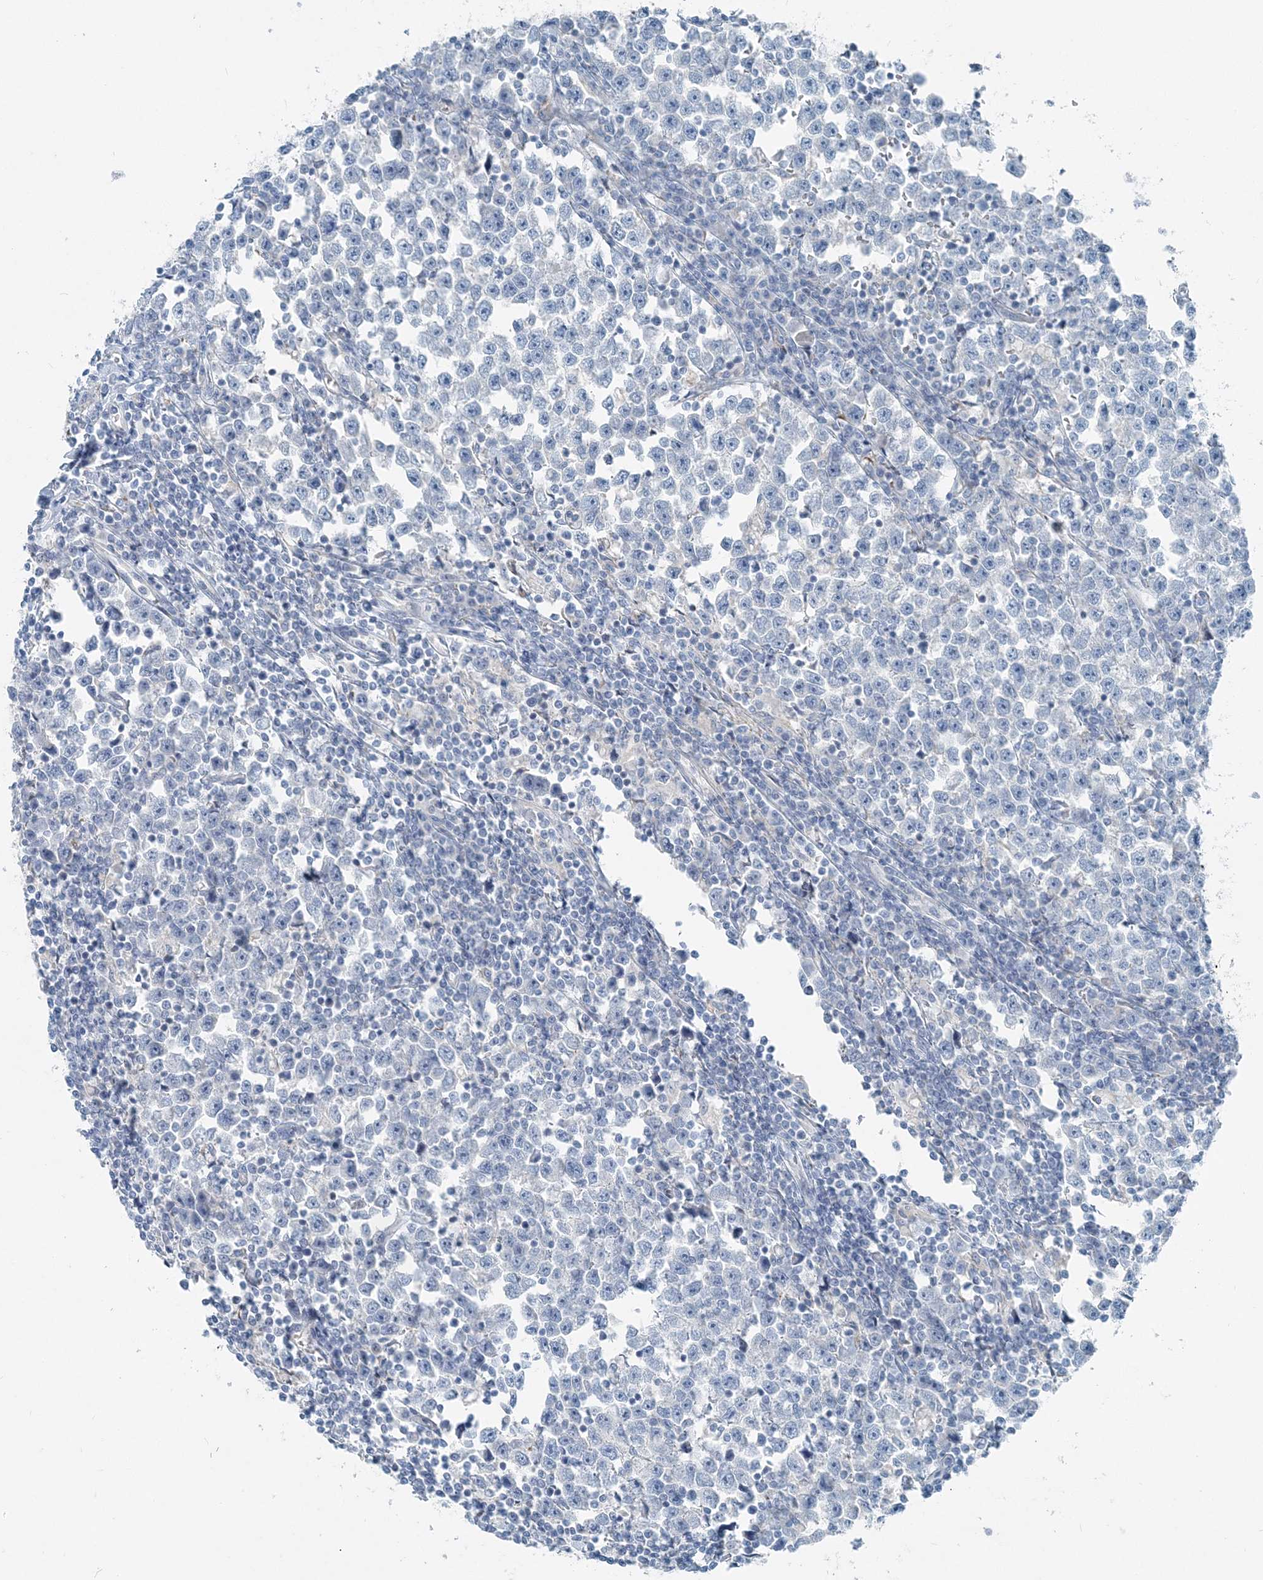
{"staining": {"intensity": "negative", "quantity": "none", "location": "none"}, "tissue": "testis cancer", "cell_type": "Tumor cells", "image_type": "cancer", "snomed": [{"axis": "morphology", "description": "Normal tissue, NOS"}, {"axis": "morphology", "description": "Seminoma, NOS"}, {"axis": "topography", "description": "Testis"}], "caption": "Tumor cells are negative for brown protein staining in testis cancer.", "gene": "INTU", "patient": {"sex": "male", "age": 43}}